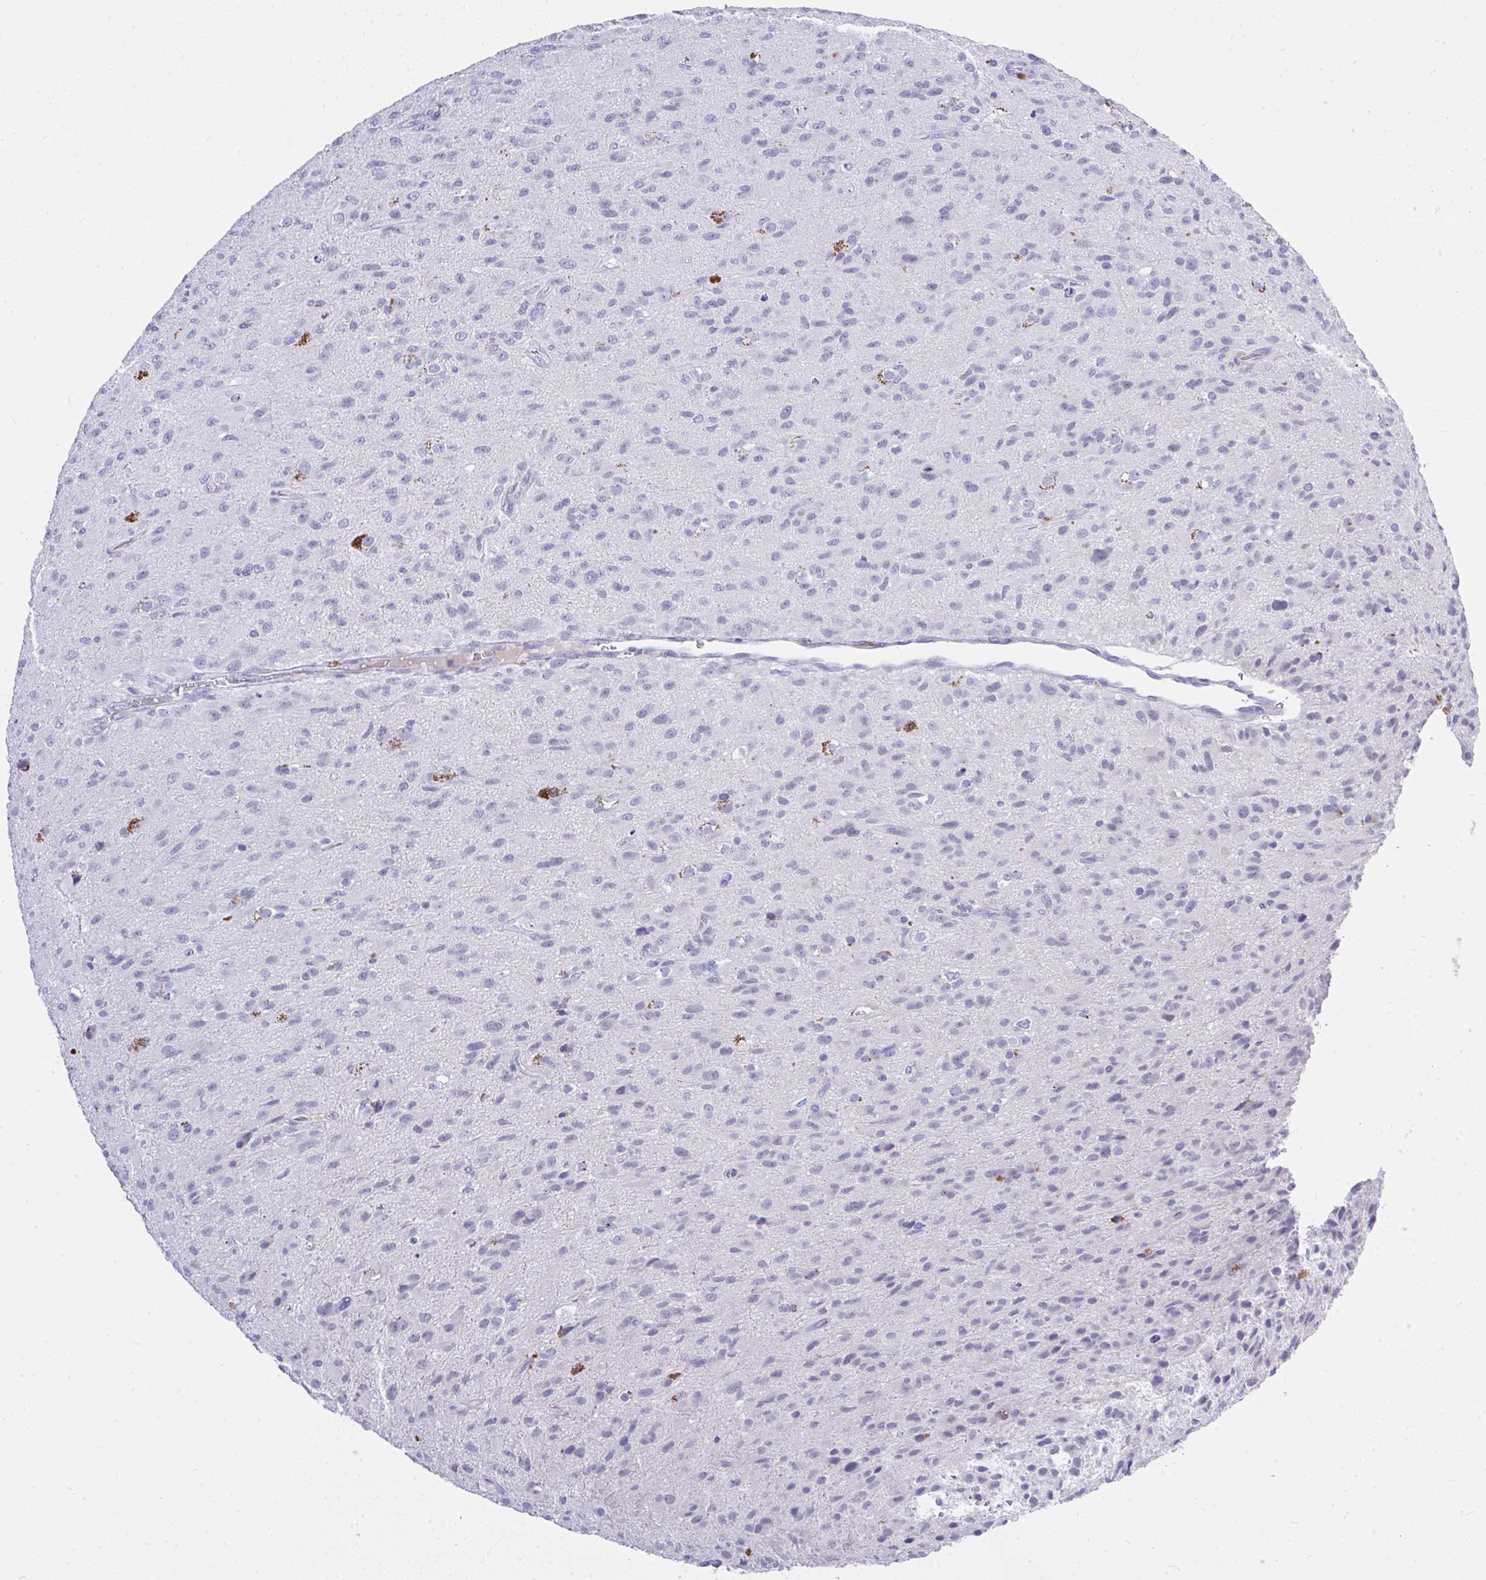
{"staining": {"intensity": "negative", "quantity": "none", "location": "none"}, "tissue": "glioma", "cell_type": "Tumor cells", "image_type": "cancer", "snomed": [{"axis": "morphology", "description": "Glioma, malignant, Low grade"}, {"axis": "topography", "description": "Brain"}], "caption": "Tumor cells are negative for brown protein staining in malignant low-grade glioma.", "gene": "MS4A12", "patient": {"sex": "male", "age": 65}}